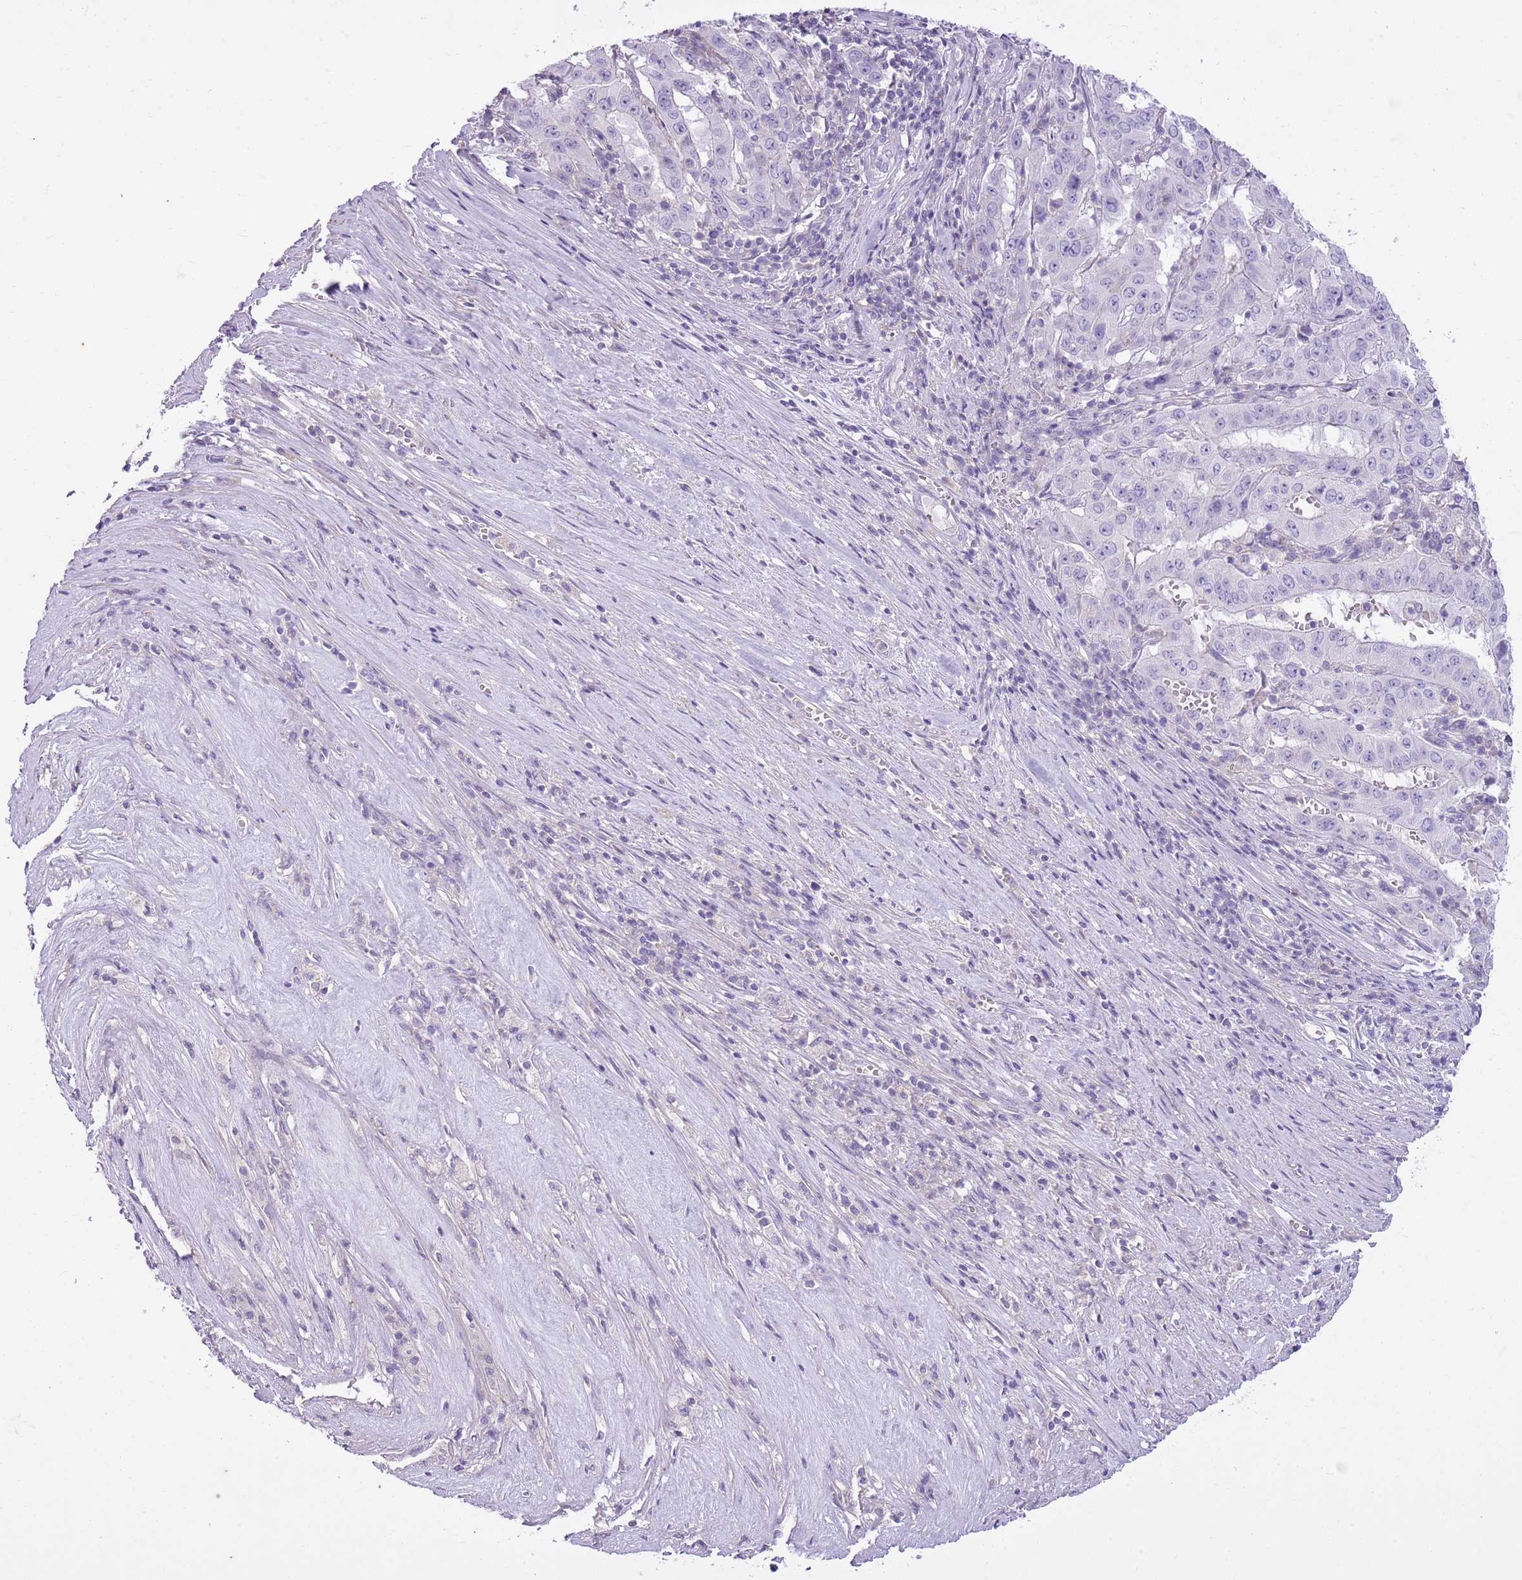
{"staining": {"intensity": "negative", "quantity": "none", "location": "none"}, "tissue": "pancreatic cancer", "cell_type": "Tumor cells", "image_type": "cancer", "snomed": [{"axis": "morphology", "description": "Adenocarcinoma, NOS"}, {"axis": "topography", "description": "Pancreas"}], "caption": "Tumor cells are negative for brown protein staining in pancreatic adenocarcinoma.", "gene": "CNPPD1", "patient": {"sex": "male", "age": 63}}